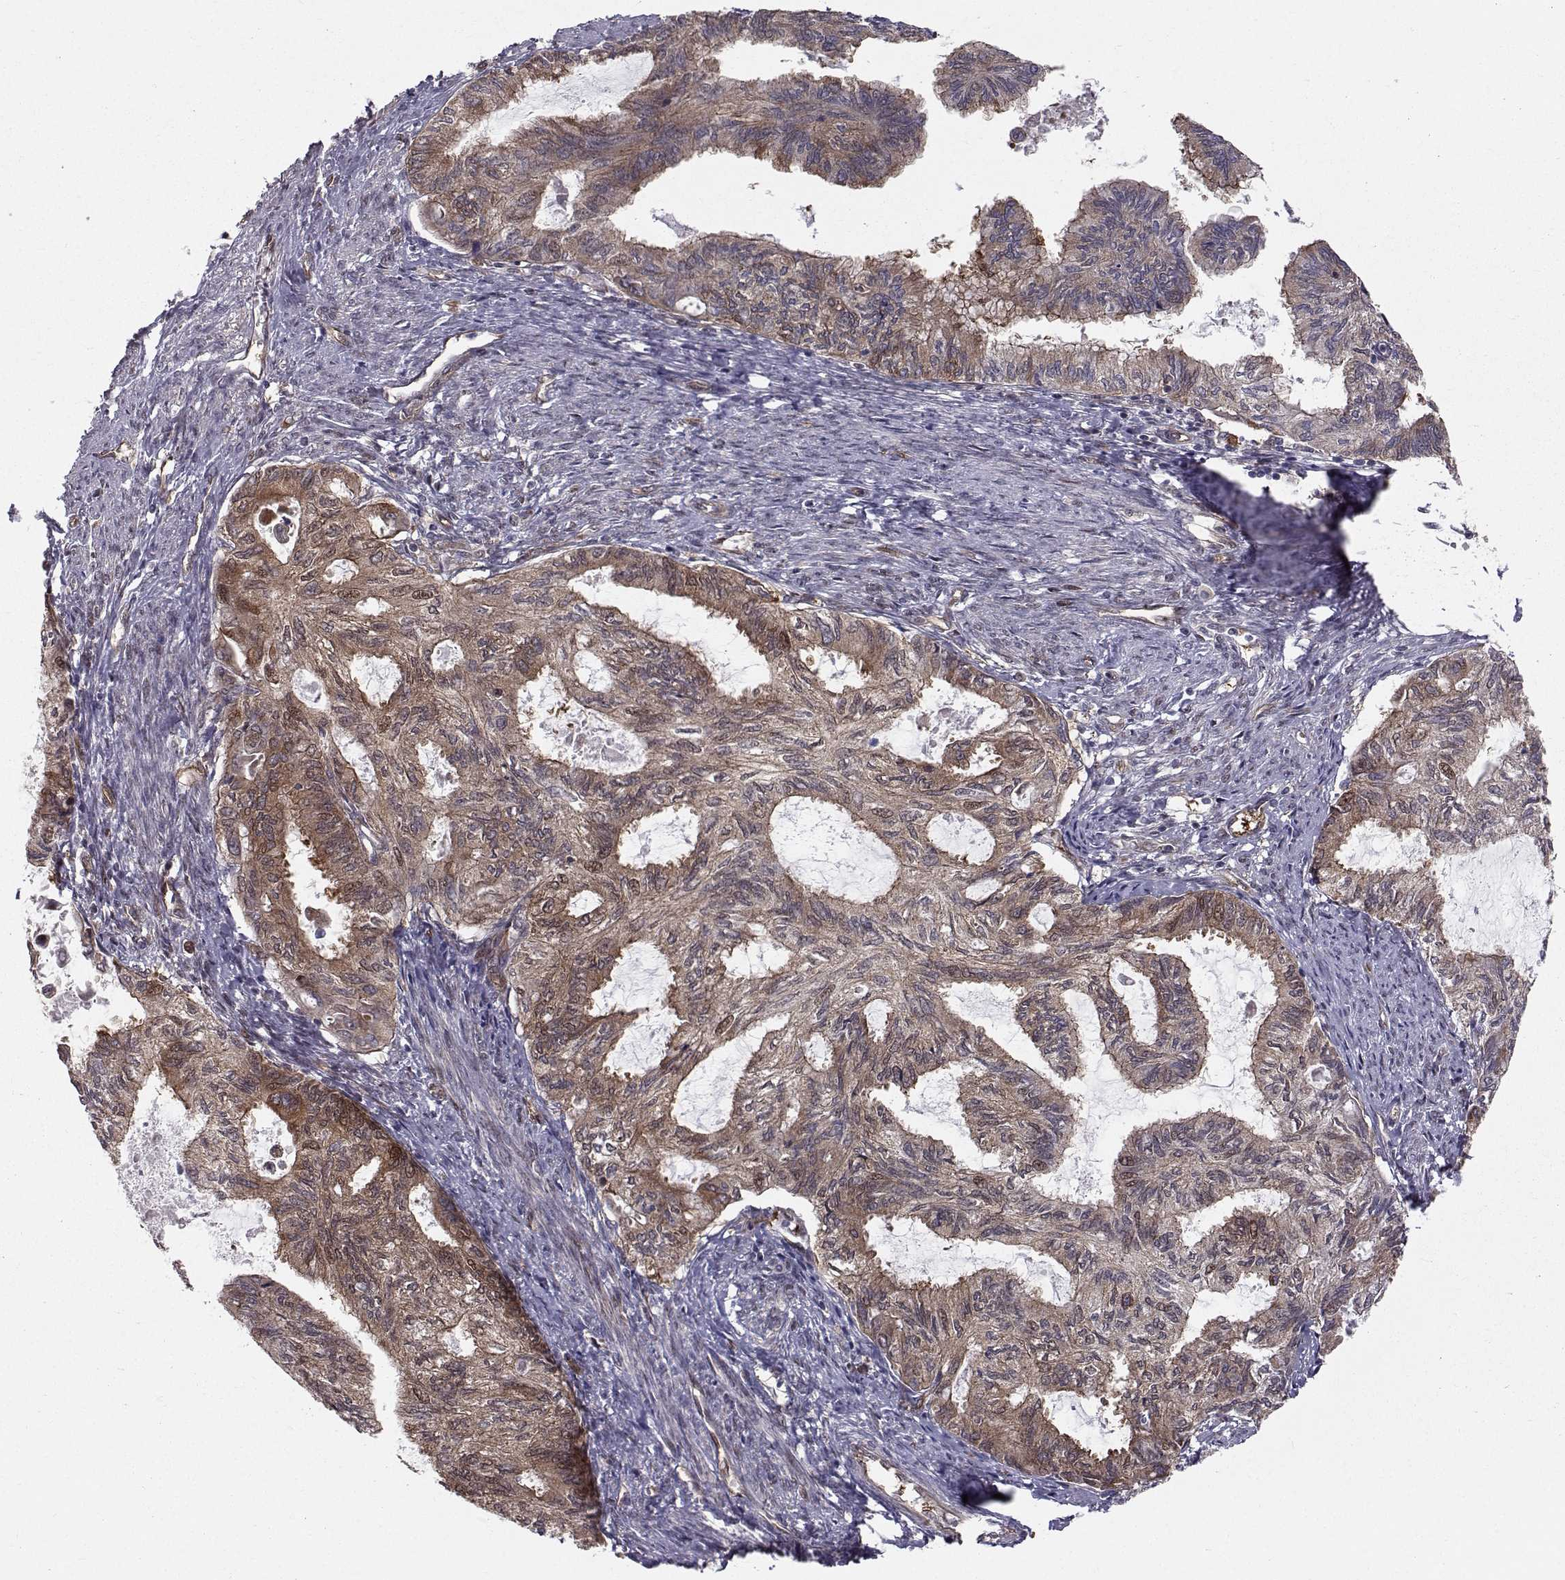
{"staining": {"intensity": "moderate", "quantity": ">75%", "location": "cytoplasmic/membranous"}, "tissue": "endometrial cancer", "cell_type": "Tumor cells", "image_type": "cancer", "snomed": [{"axis": "morphology", "description": "Adenocarcinoma, NOS"}, {"axis": "topography", "description": "Endometrium"}], "caption": "A brown stain labels moderate cytoplasmic/membranous expression of a protein in endometrial cancer tumor cells. The protein of interest is stained brown, and the nuclei are stained in blue (DAB (3,3'-diaminobenzidine) IHC with brightfield microscopy, high magnification).", "gene": "HSP90AB1", "patient": {"sex": "female", "age": 86}}